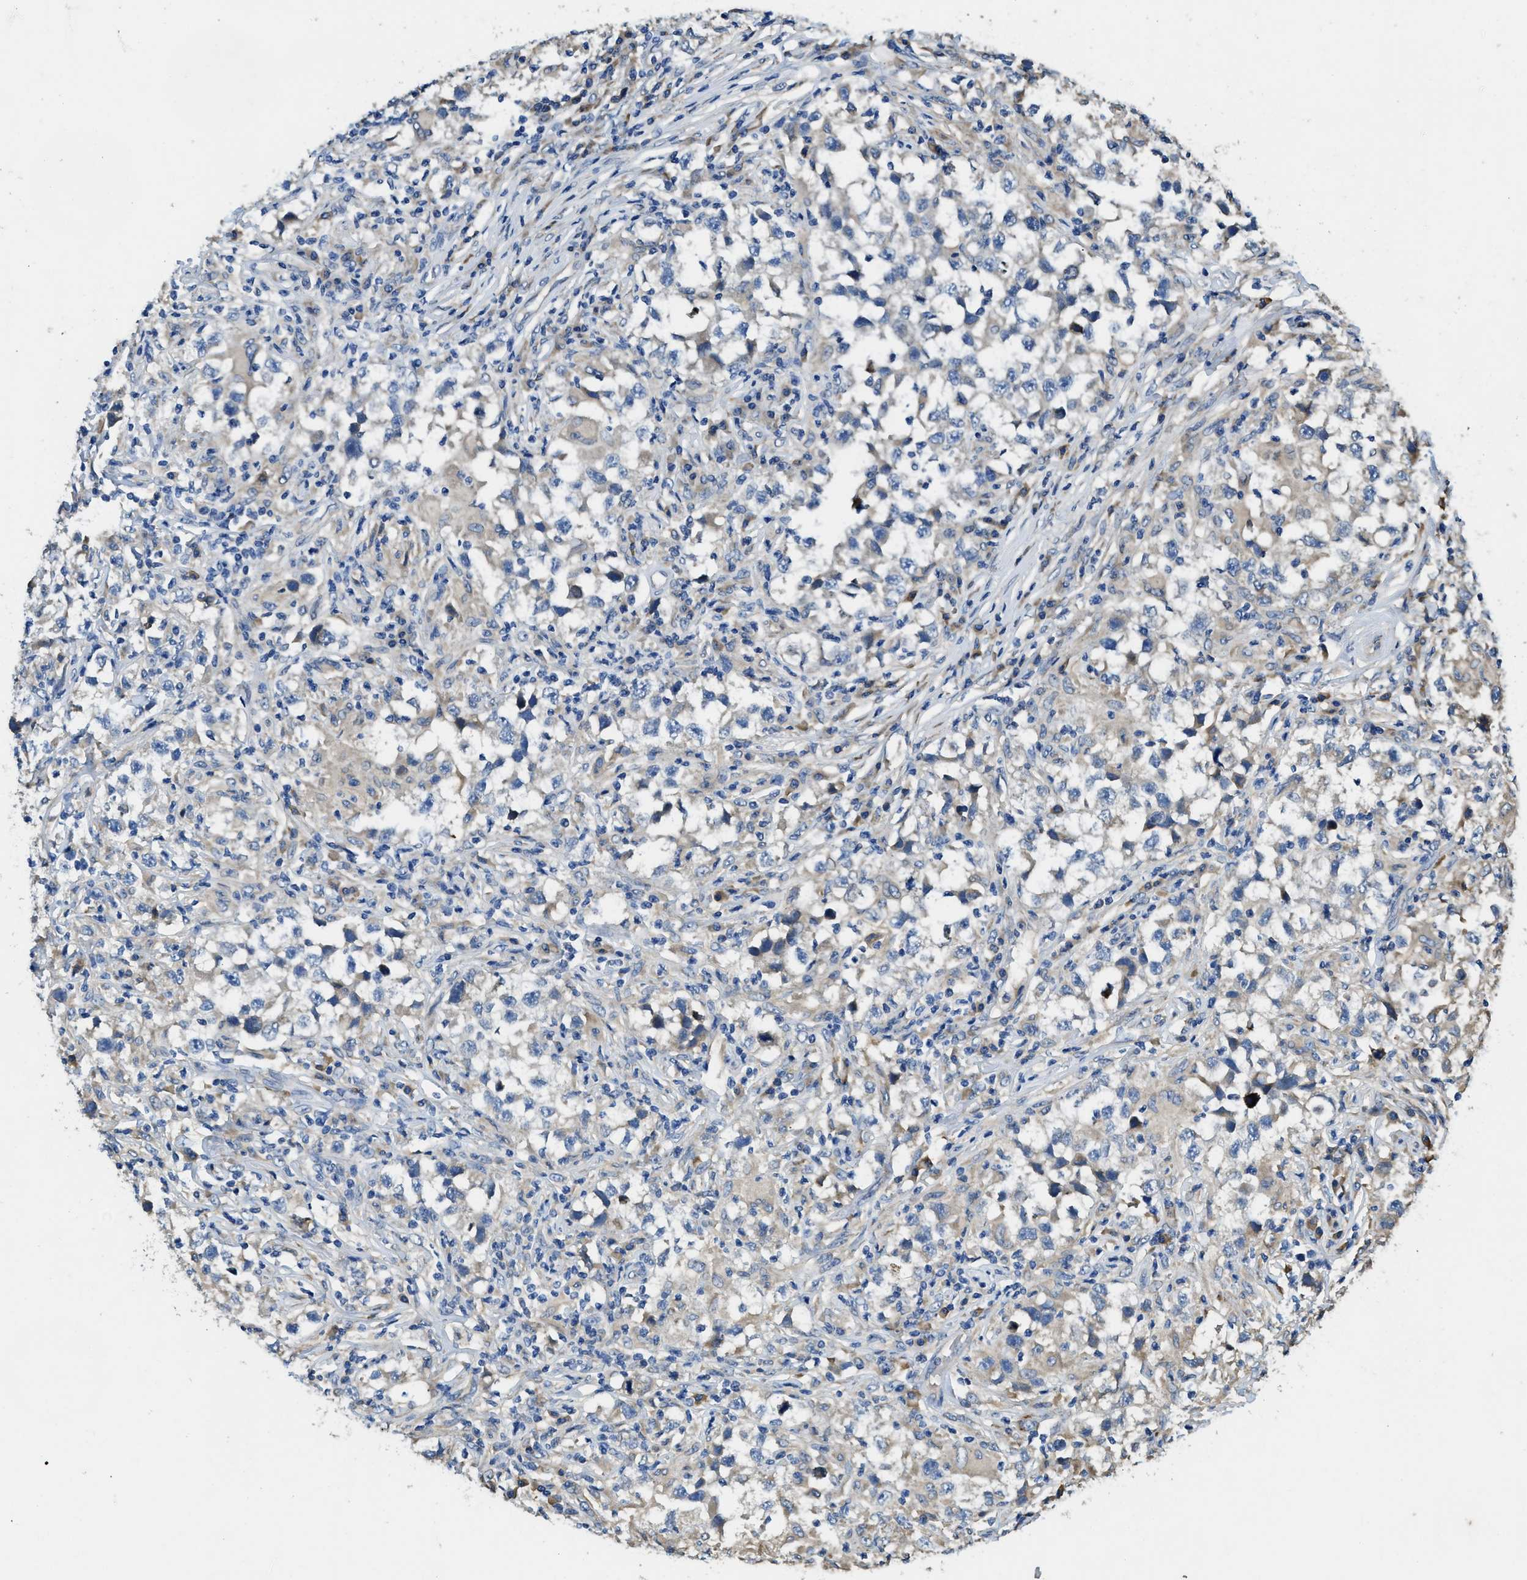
{"staining": {"intensity": "weak", "quantity": "<25%", "location": "cytoplasmic/membranous"}, "tissue": "testis cancer", "cell_type": "Tumor cells", "image_type": "cancer", "snomed": [{"axis": "morphology", "description": "Carcinoma, Embryonal, NOS"}, {"axis": "topography", "description": "Testis"}], "caption": "Image shows no significant protein positivity in tumor cells of testis embryonal carcinoma.", "gene": "RIPK2", "patient": {"sex": "male", "age": 21}}